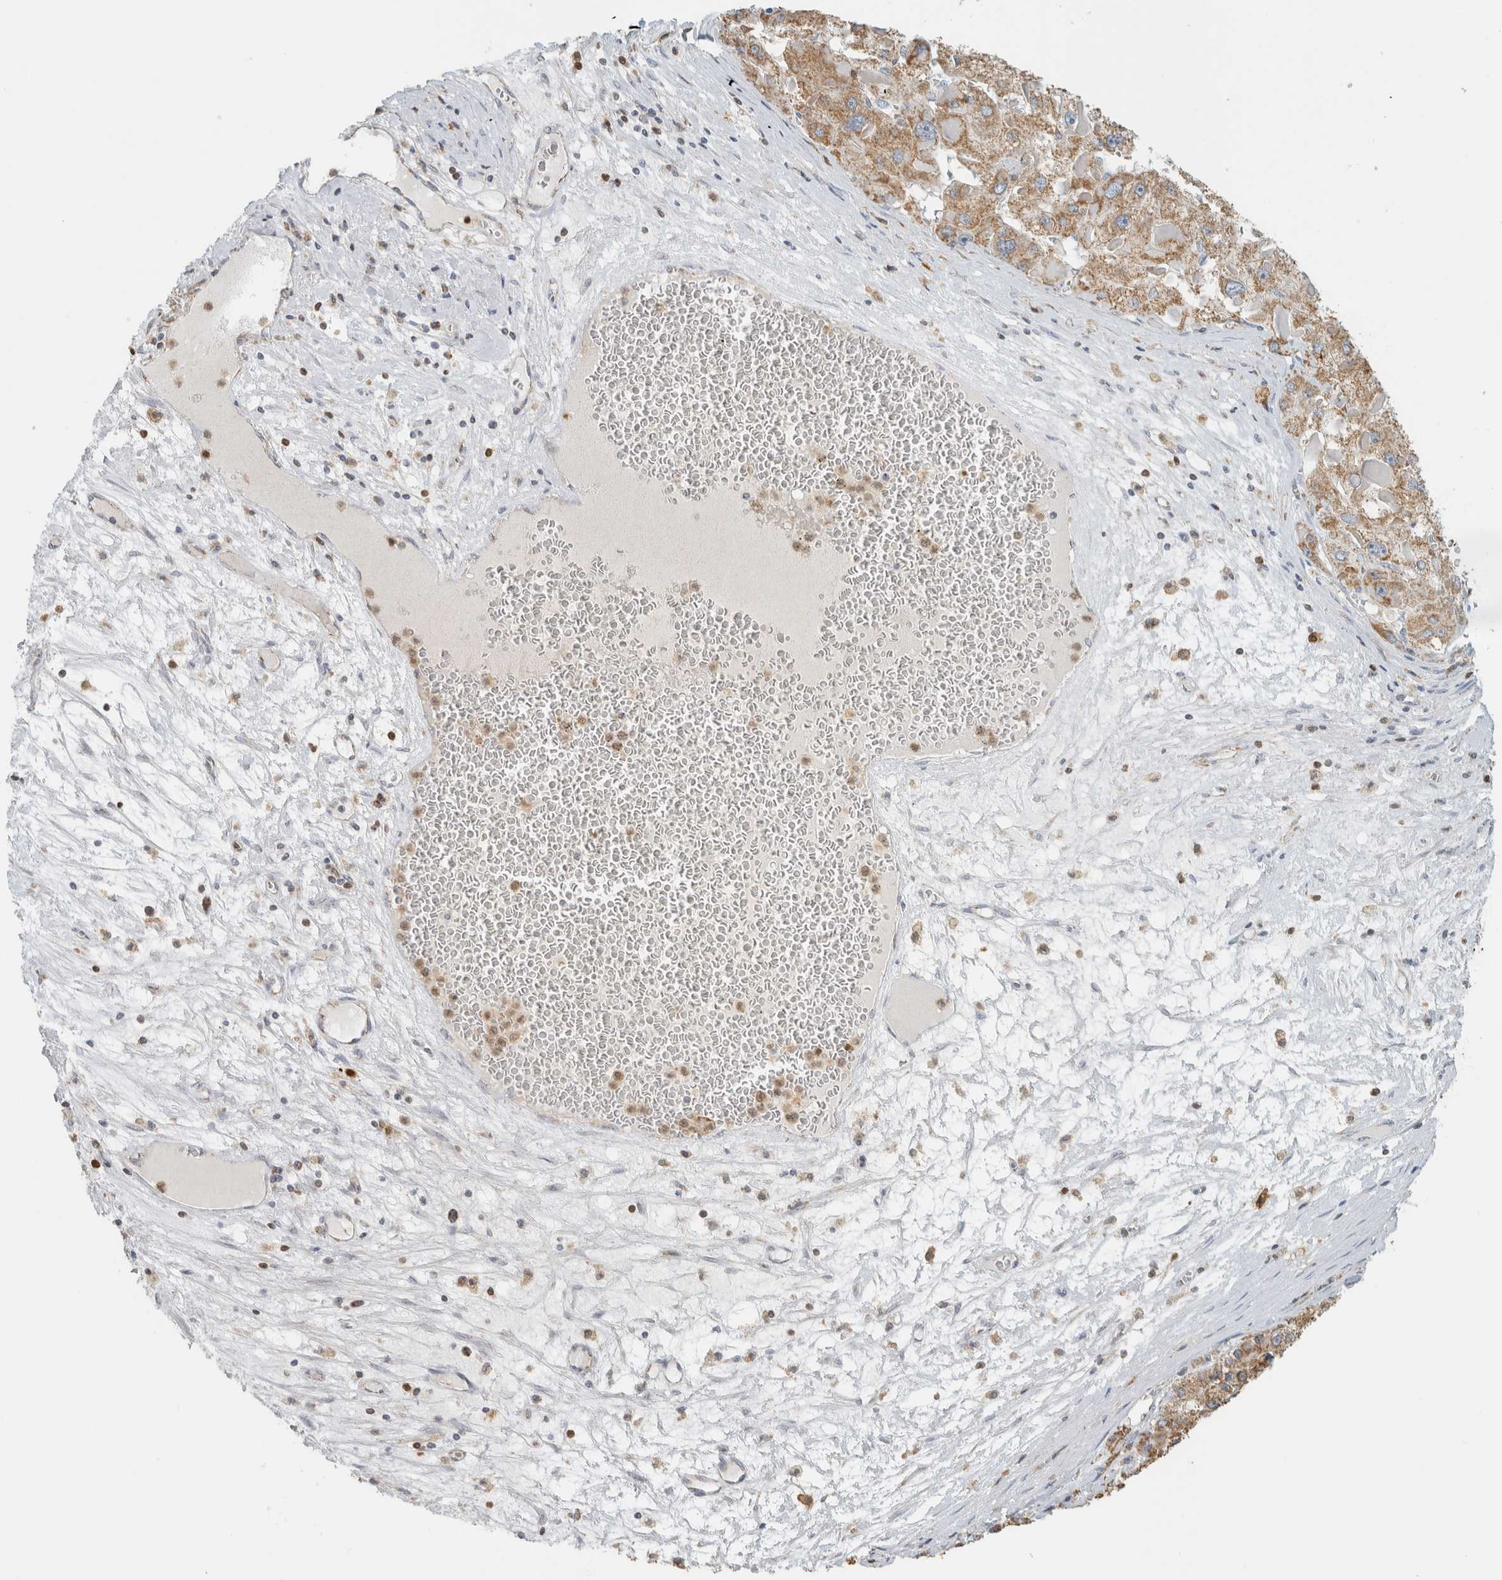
{"staining": {"intensity": "weak", "quantity": ">75%", "location": "cytoplasmic/membranous"}, "tissue": "liver cancer", "cell_type": "Tumor cells", "image_type": "cancer", "snomed": [{"axis": "morphology", "description": "Carcinoma, Hepatocellular, NOS"}, {"axis": "topography", "description": "Liver"}], "caption": "Immunohistochemical staining of human hepatocellular carcinoma (liver) displays weak cytoplasmic/membranous protein expression in about >75% of tumor cells.", "gene": "CAPG", "patient": {"sex": "female", "age": 73}}